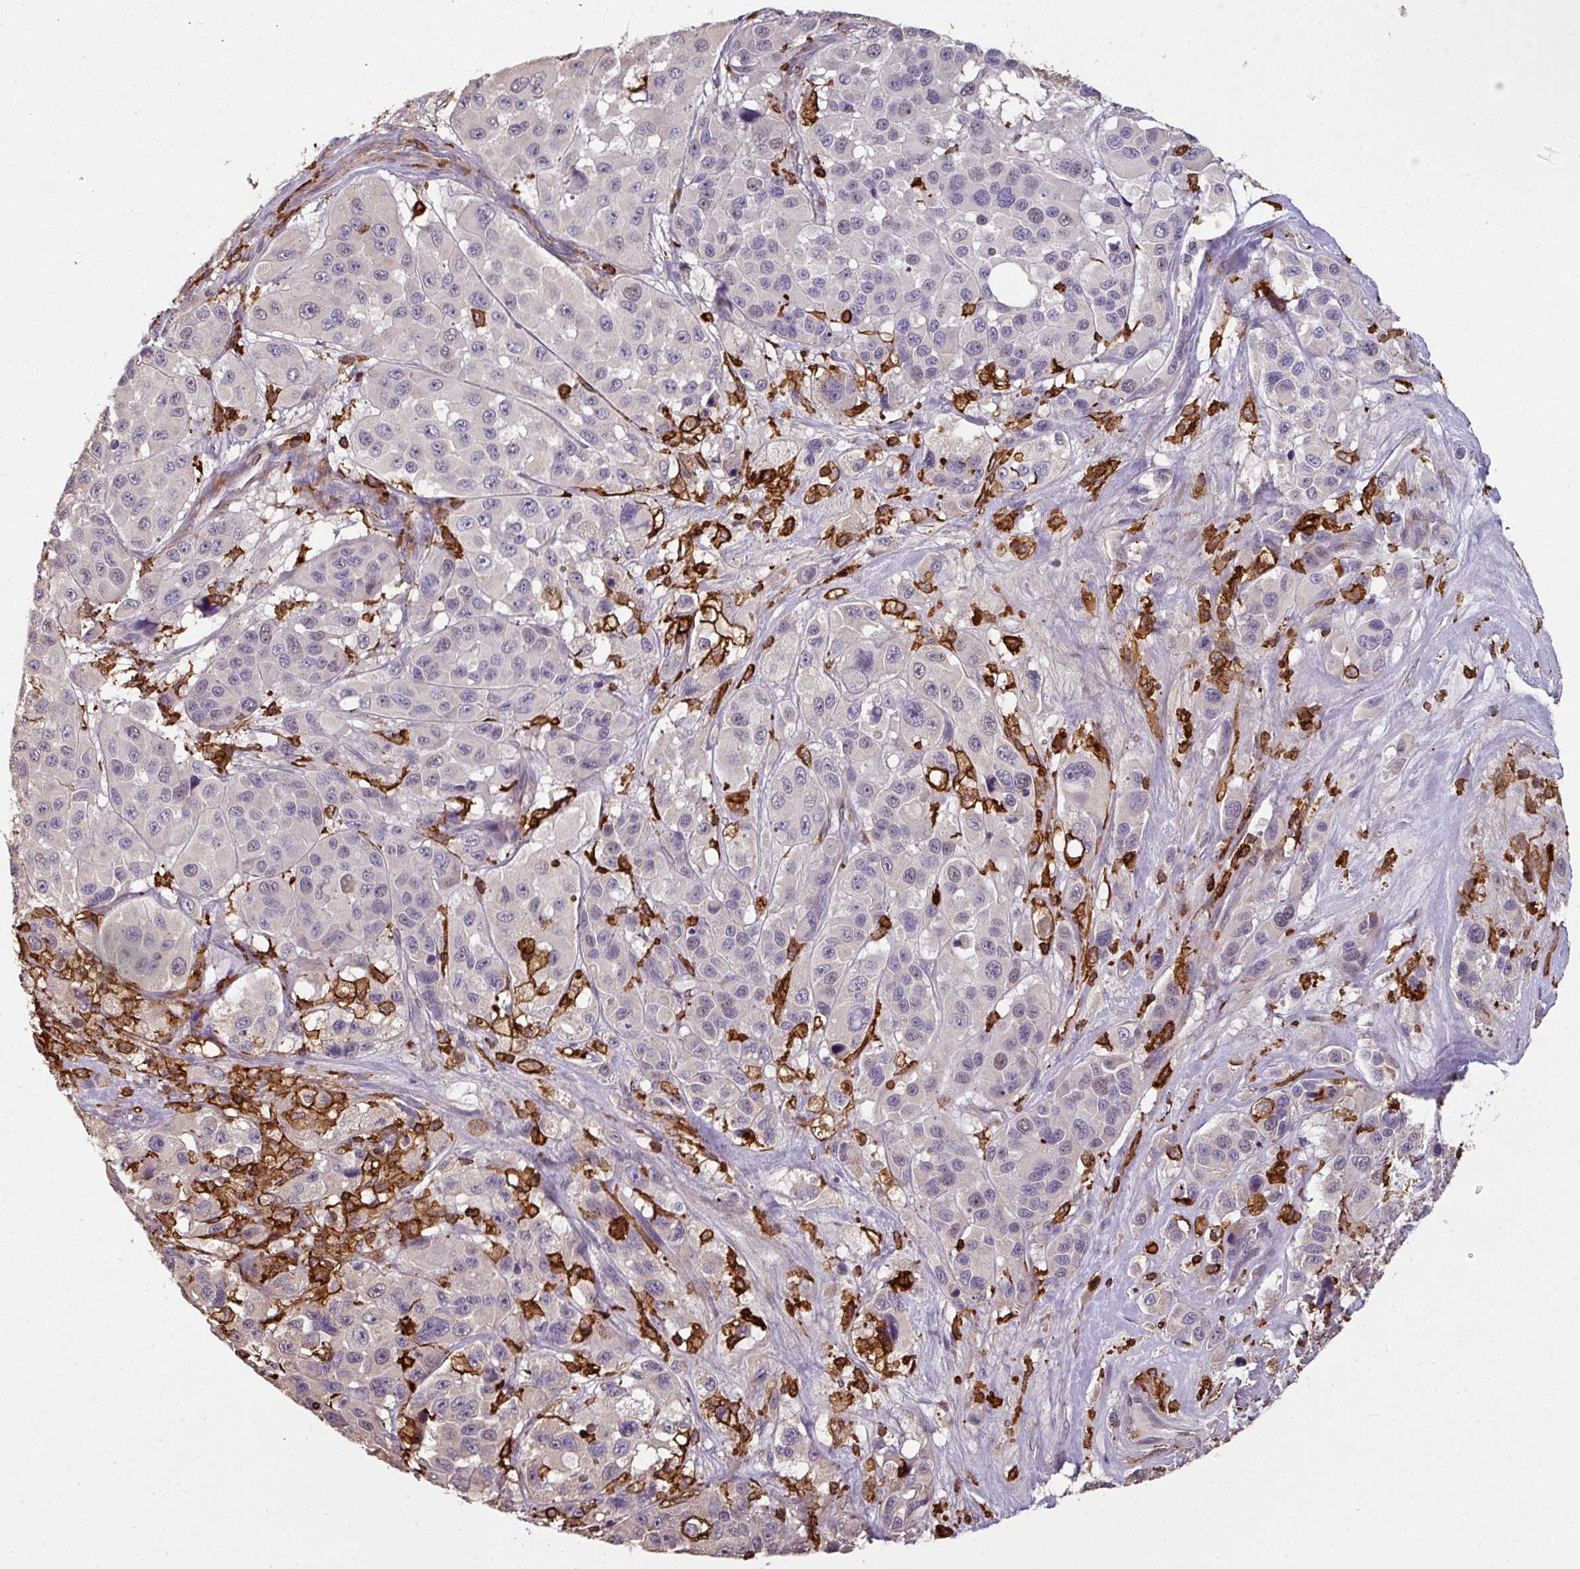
{"staining": {"intensity": "negative", "quantity": "none", "location": "none"}, "tissue": "melanoma", "cell_type": "Tumor cells", "image_type": "cancer", "snomed": [{"axis": "morphology", "description": "Malignant melanoma, Metastatic site"}, {"axis": "topography", "description": "Lymph node"}], "caption": "This is a micrograph of IHC staining of malignant melanoma (metastatic site), which shows no expression in tumor cells.", "gene": "OLFML2B", "patient": {"sex": "female", "age": 65}}